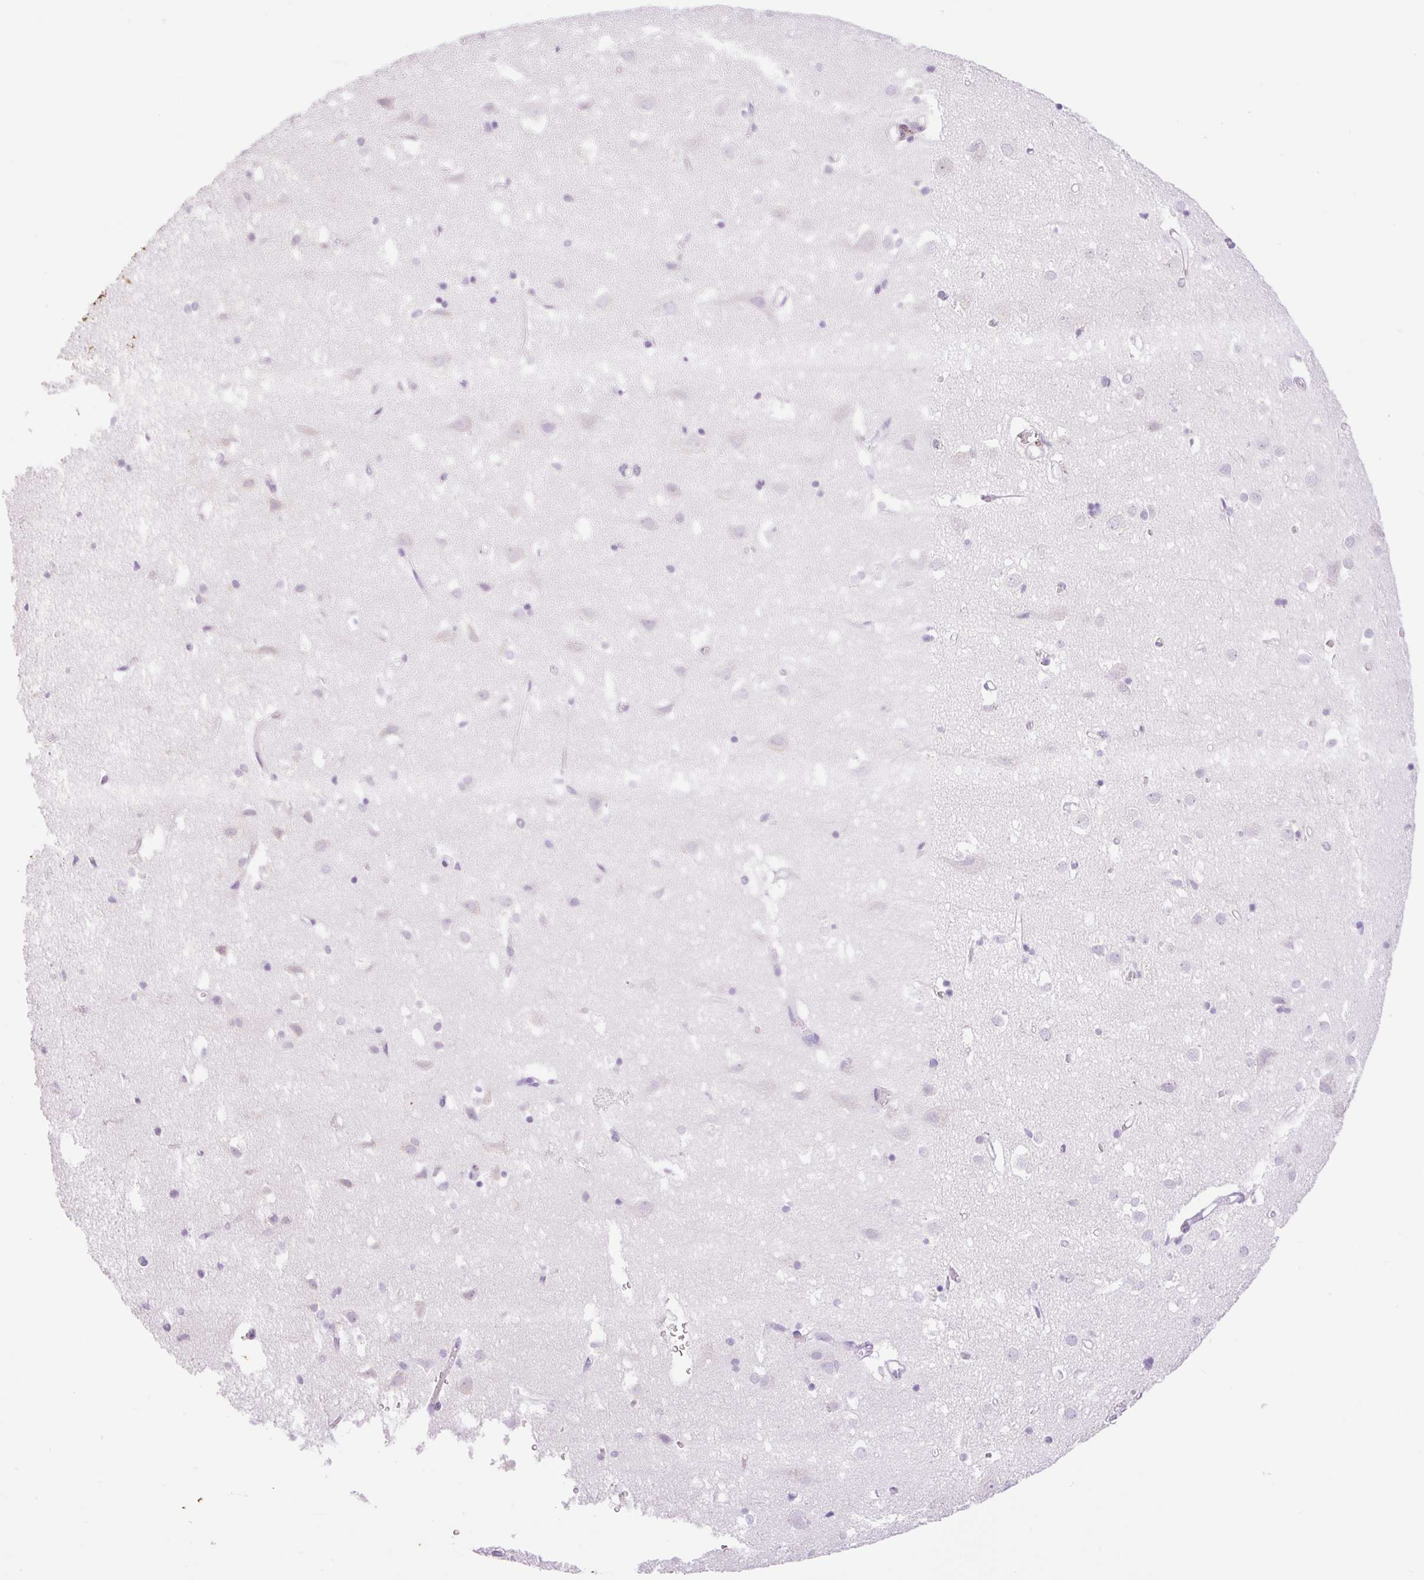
{"staining": {"intensity": "negative", "quantity": "none", "location": "none"}, "tissue": "cerebral cortex", "cell_type": "Endothelial cells", "image_type": "normal", "snomed": [{"axis": "morphology", "description": "Normal tissue, NOS"}, {"axis": "topography", "description": "Cerebral cortex"}], "caption": "This is a histopathology image of IHC staining of normal cerebral cortex, which shows no positivity in endothelial cells. (DAB immunohistochemistry visualized using brightfield microscopy, high magnification).", "gene": "SPRR4", "patient": {"sex": "male", "age": 70}}